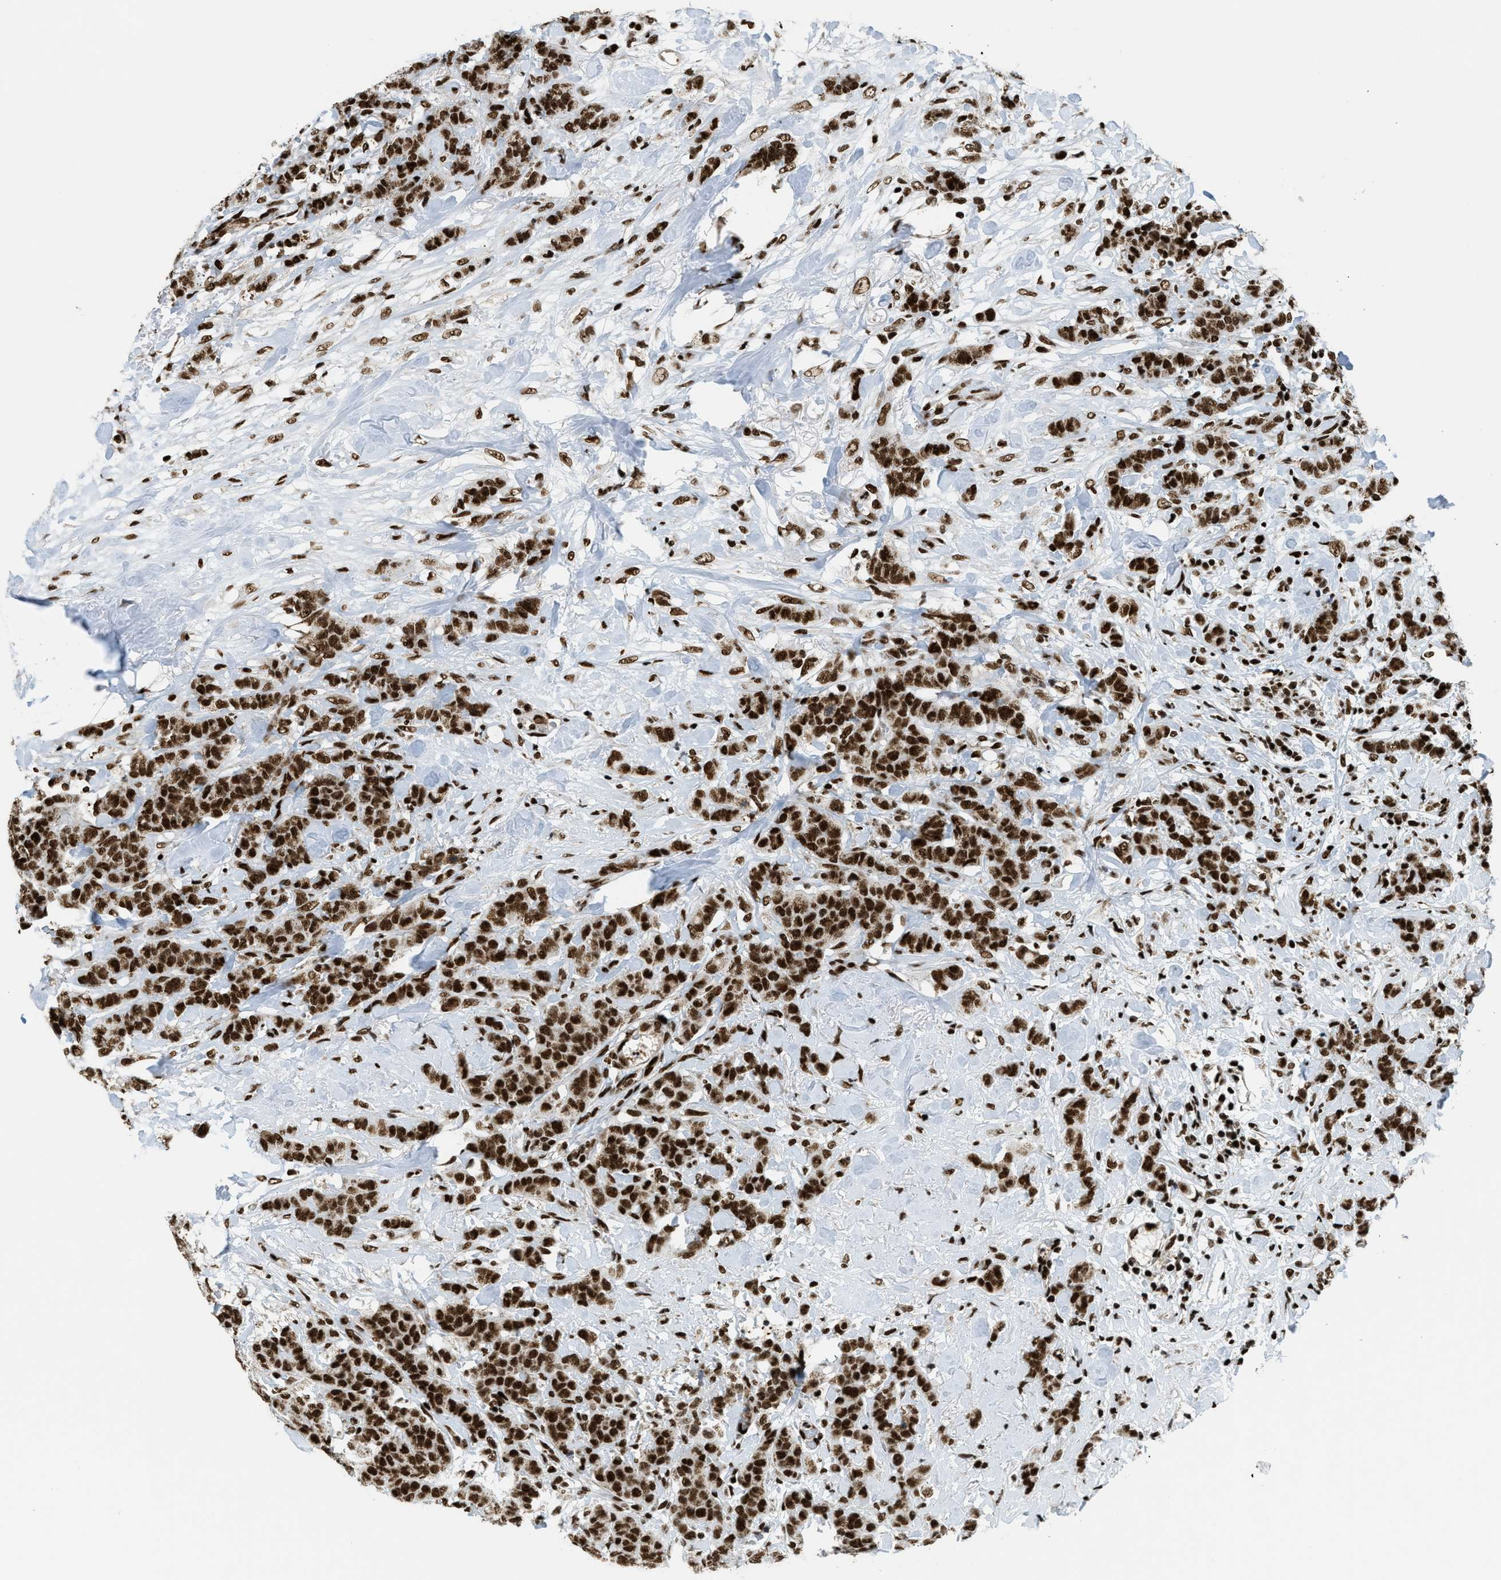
{"staining": {"intensity": "strong", "quantity": ">75%", "location": "cytoplasmic/membranous,nuclear"}, "tissue": "breast cancer", "cell_type": "Tumor cells", "image_type": "cancer", "snomed": [{"axis": "morphology", "description": "Normal tissue, NOS"}, {"axis": "morphology", "description": "Duct carcinoma"}, {"axis": "topography", "description": "Breast"}], "caption": "Immunohistochemical staining of human breast invasive ductal carcinoma exhibits high levels of strong cytoplasmic/membranous and nuclear protein positivity in about >75% of tumor cells.", "gene": "GABPB1", "patient": {"sex": "female", "age": 40}}